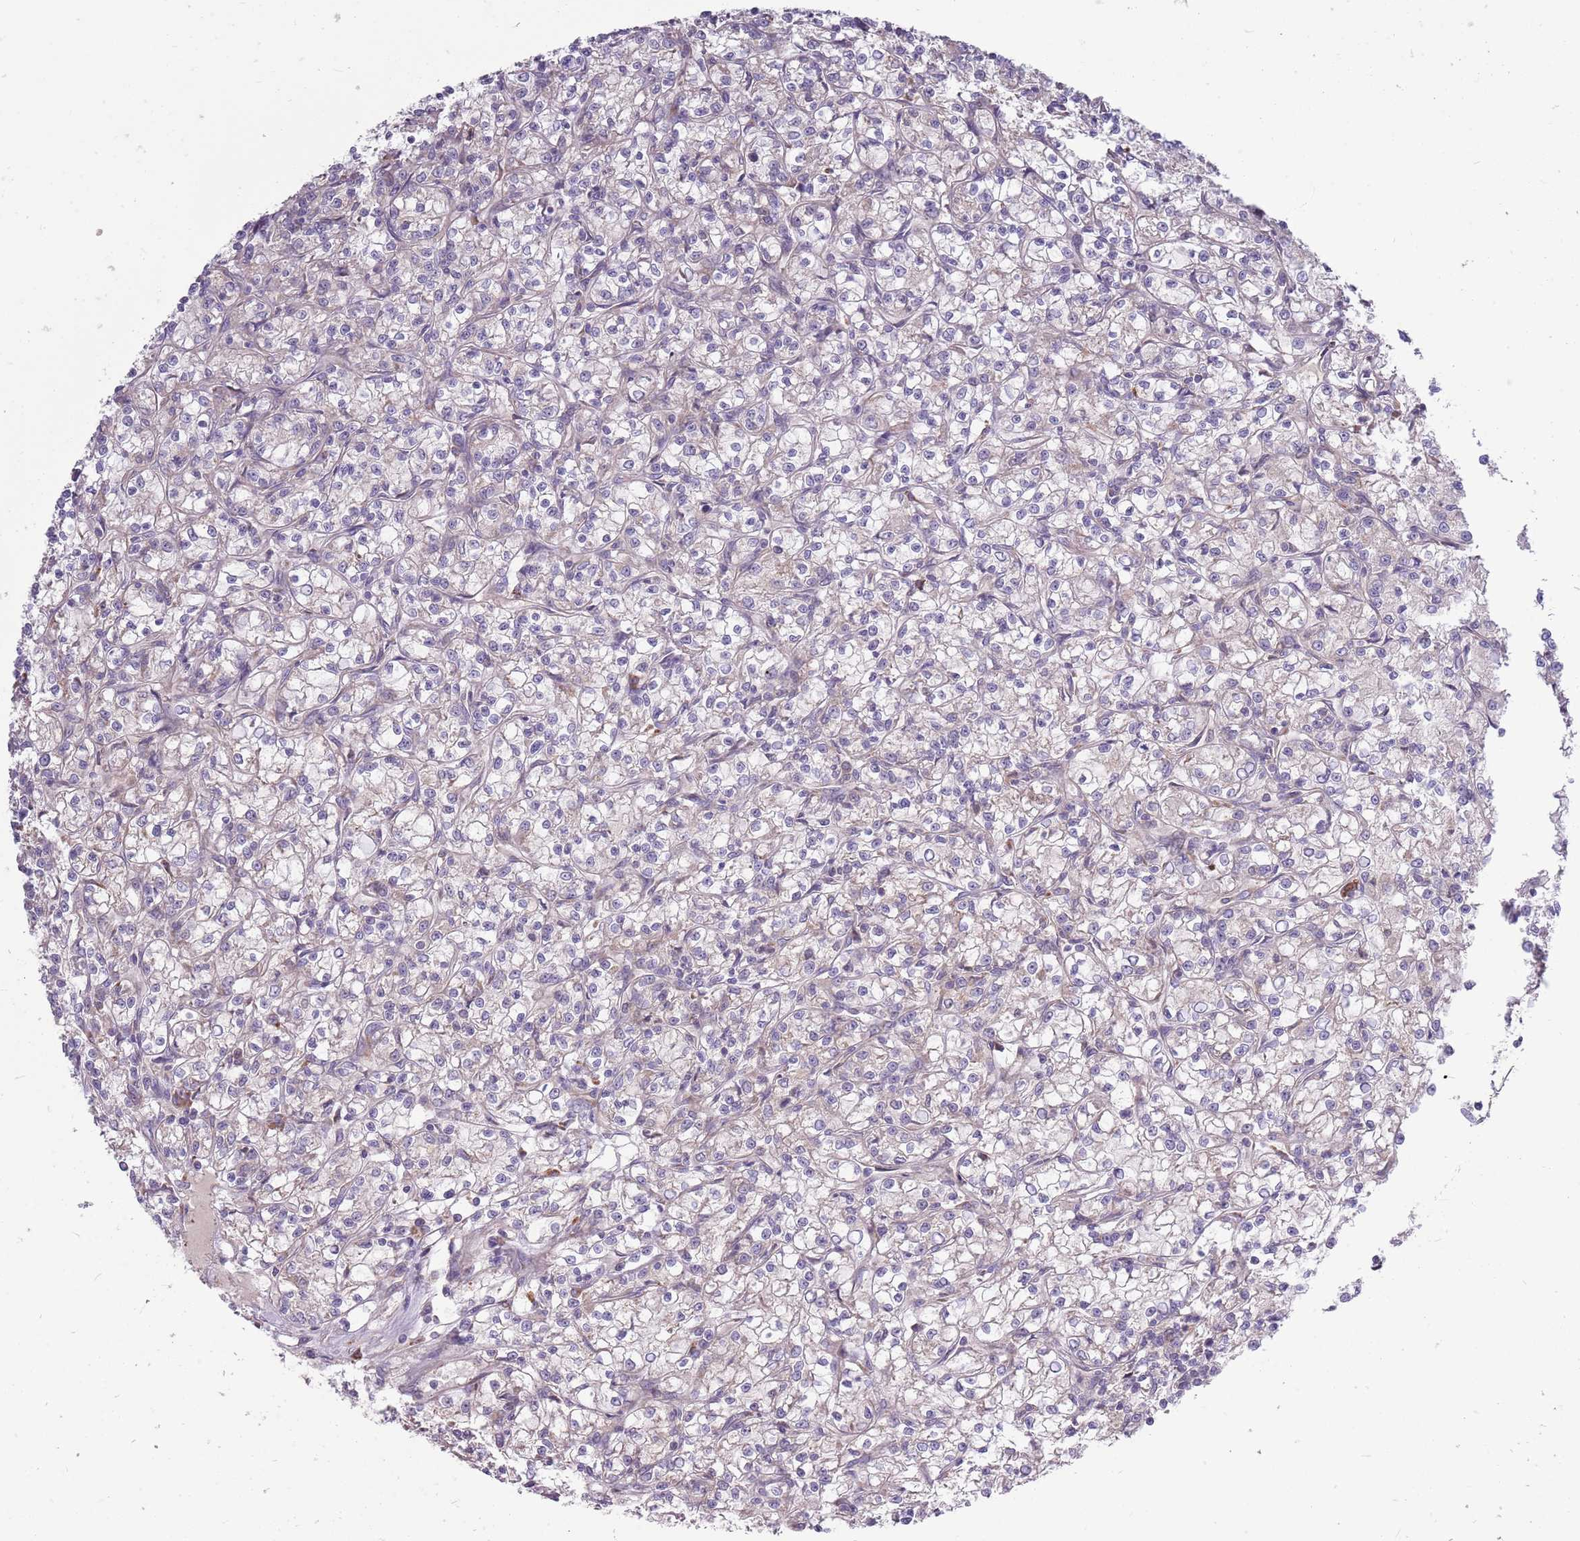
{"staining": {"intensity": "negative", "quantity": "none", "location": "none"}, "tissue": "renal cancer", "cell_type": "Tumor cells", "image_type": "cancer", "snomed": [{"axis": "morphology", "description": "Adenocarcinoma, NOS"}, {"axis": "topography", "description": "Kidney"}], "caption": "Immunohistochemical staining of renal cancer shows no significant expression in tumor cells.", "gene": "PPP1R27", "patient": {"sex": "female", "age": 59}}